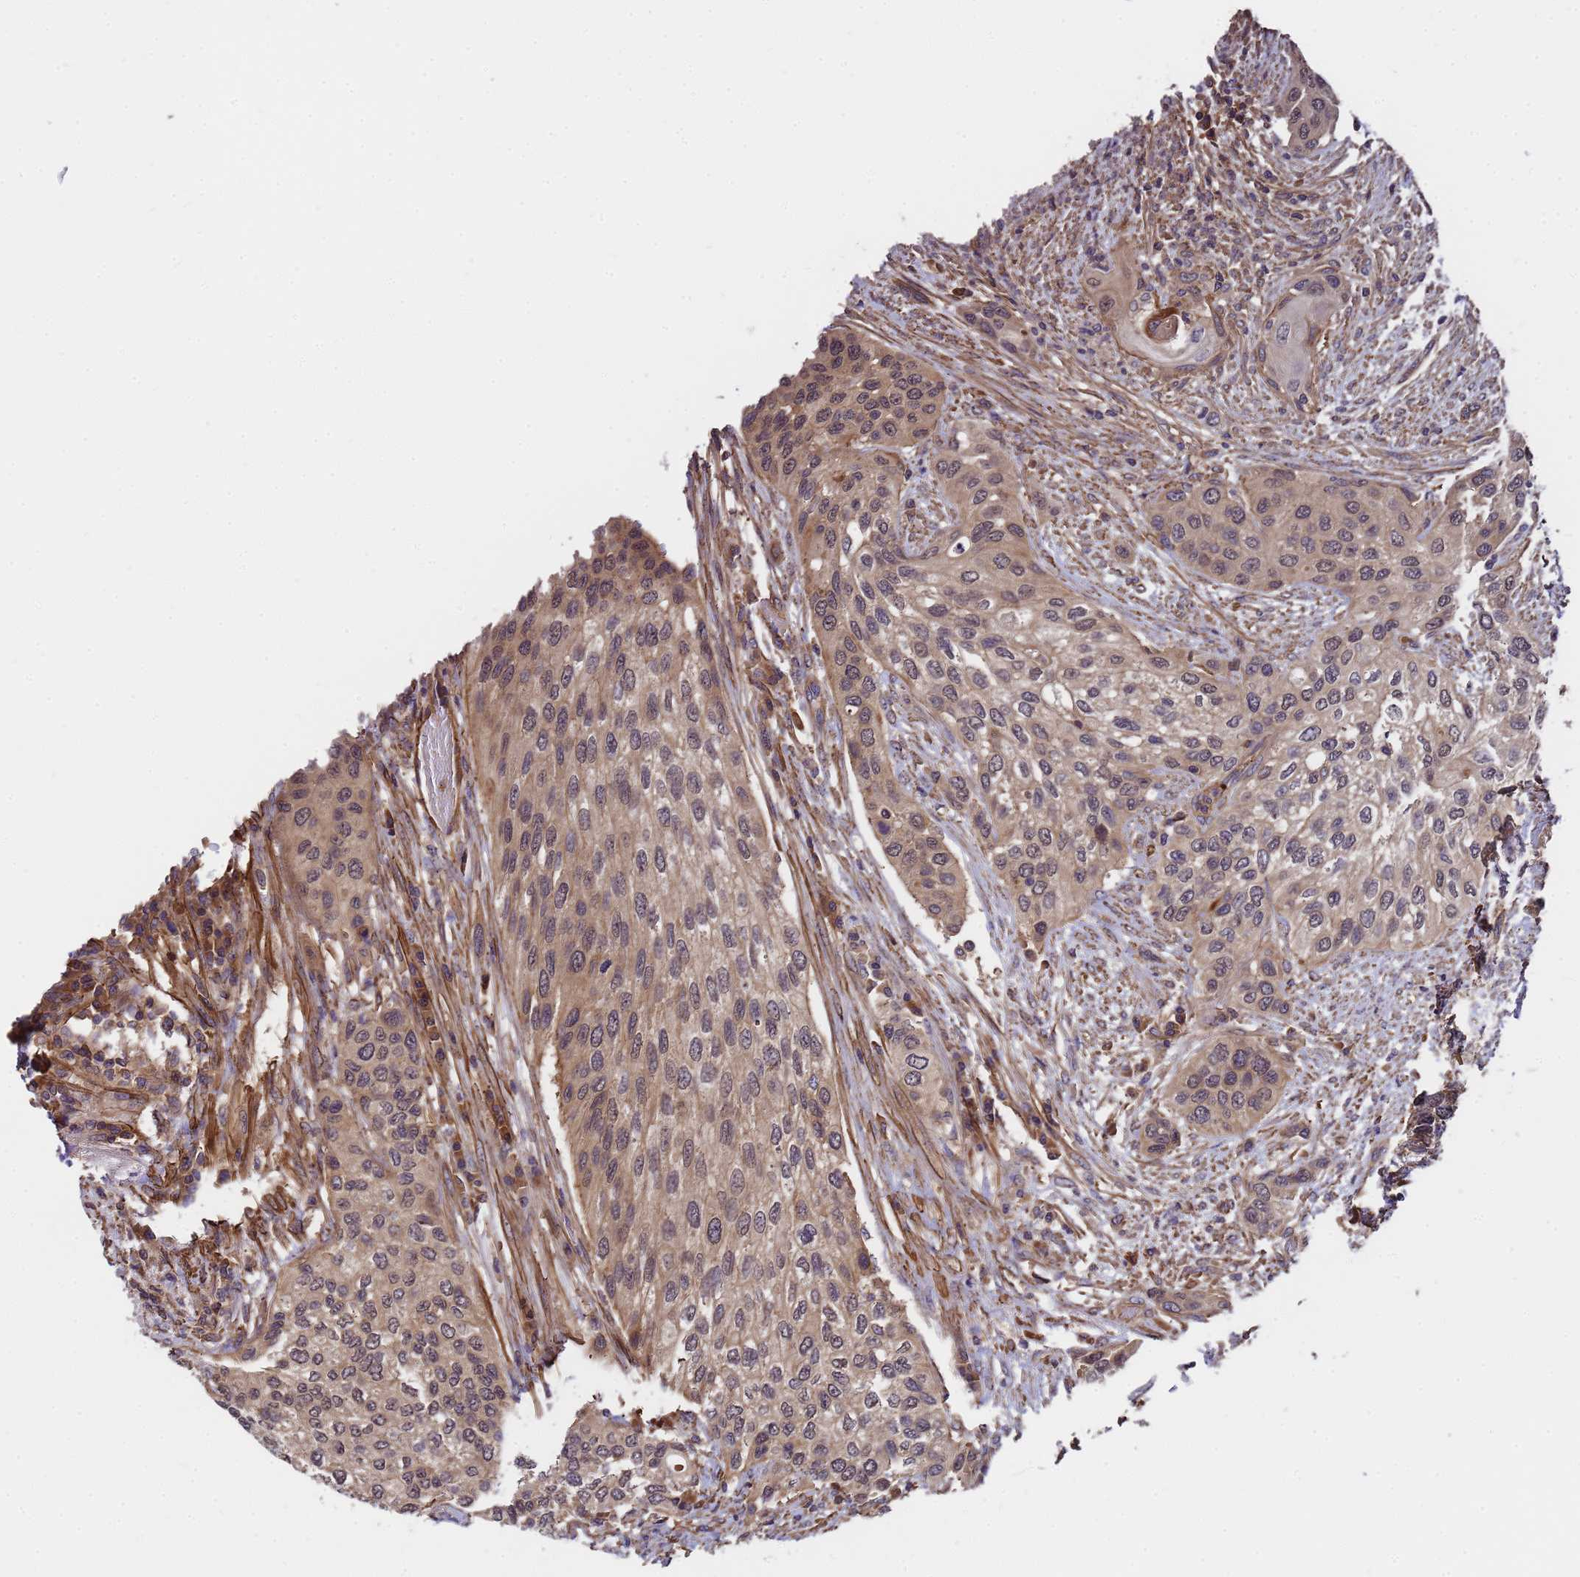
{"staining": {"intensity": "moderate", "quantity": ">75%", "location": "cytoplasmic/membranous"}, "tissue": "urothelial cancer", "cell_type": "Tumor cells", "image_type": "cancer", "snomed": [{"axis": "morphology", "description": "Normal tissue, NOS"}, {"axis": "morphology", "description": "Urothelial carcinoma, High grade"}, {"axis": "topography", "description": "Vascular tissue"}, {"axis": "topography", "description": "Urinary bladder"}], "caption": "DAB immunohistochemical staining of urothelial cancer displays moderate cytoplasmic/membranous protein positivity in approximately >75% of tumor cells.", "gene": "GSTCD", "patient": {"sex": "female", "age": 56}}